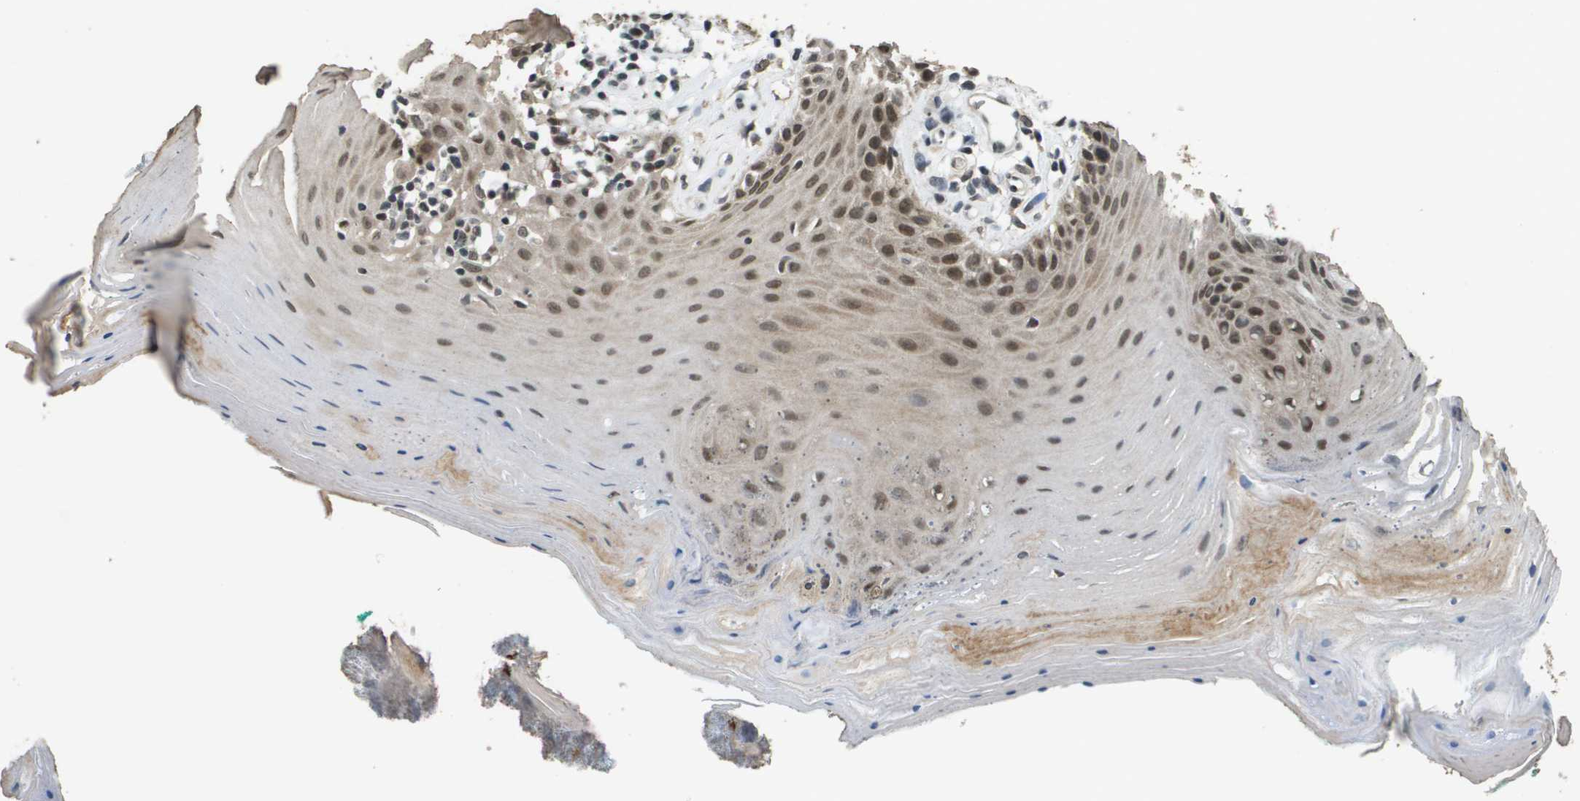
{"staining": {"intensity": "moderate", "quantity": "25%-75%", "location": "cytoplasmic/membranous,nuclear"}, "tissue": "oral mucosa", "cell_type": "Squamous epithelial cells", "image_type": "normal", "snomed": [{"axis": "morphology", "description": "Normal tissue, NOS"}, {"axis": "topography", "description": "Skeletal muscle"}, {"axis": "topography", "description": "Oral tissue"}], "caption": "A histopathology image of human oral mucosa stained for a protein reveals moderate cytoplasmic/membranous,nuclear brown staining in squamous epithelial cells.", "gene": "FANCC", "patient": {"sex": "male", "age": 58}}